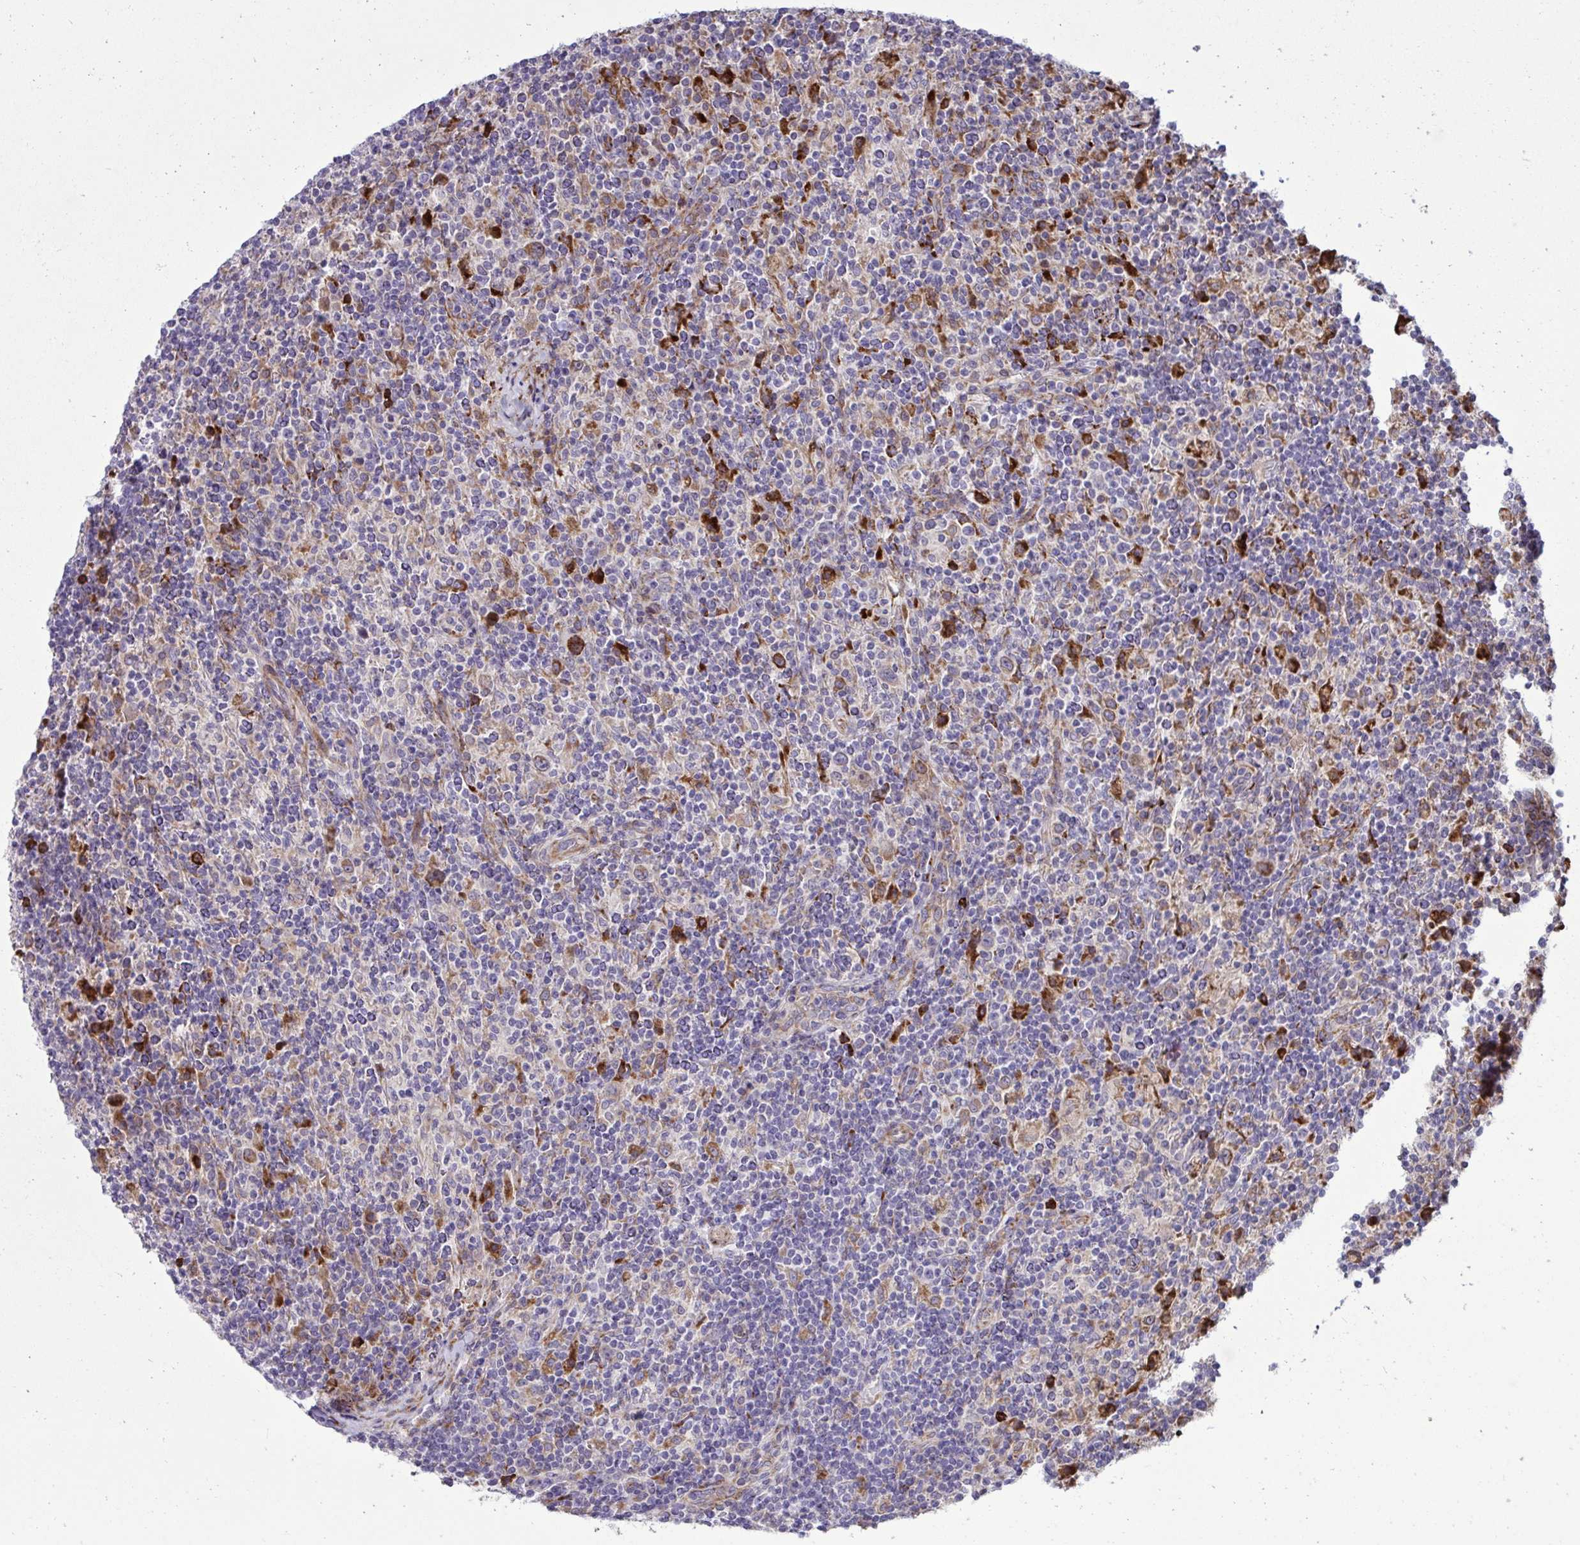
{"staining": {"intensity": "moderate", "quantity": "25%-75%", "location": "cytoplasmic/membranous"}, "tissue": "lymphoma", "cell_type": "Tumor cells", "image_type": "cancer", "snomed": [{"axis": "morphology", "description": "Hodgkin's disease, NOS"}, {"axis": "topography", "description": "Lymph node"}], "caption": "Immunohistochemistry (IHC) micrograph of neoplastic tissue: human lymphoma stained using immunohistochemistry (IHC) demonstrates medium levels of moderate protein expression localized specifically in the cytoplasmic/membranous of tumor cells, appearing as a cytoplasmic/membranous brown color.", "gene": "LIMS1", "patient": {"sex": "male", "age": 70}}